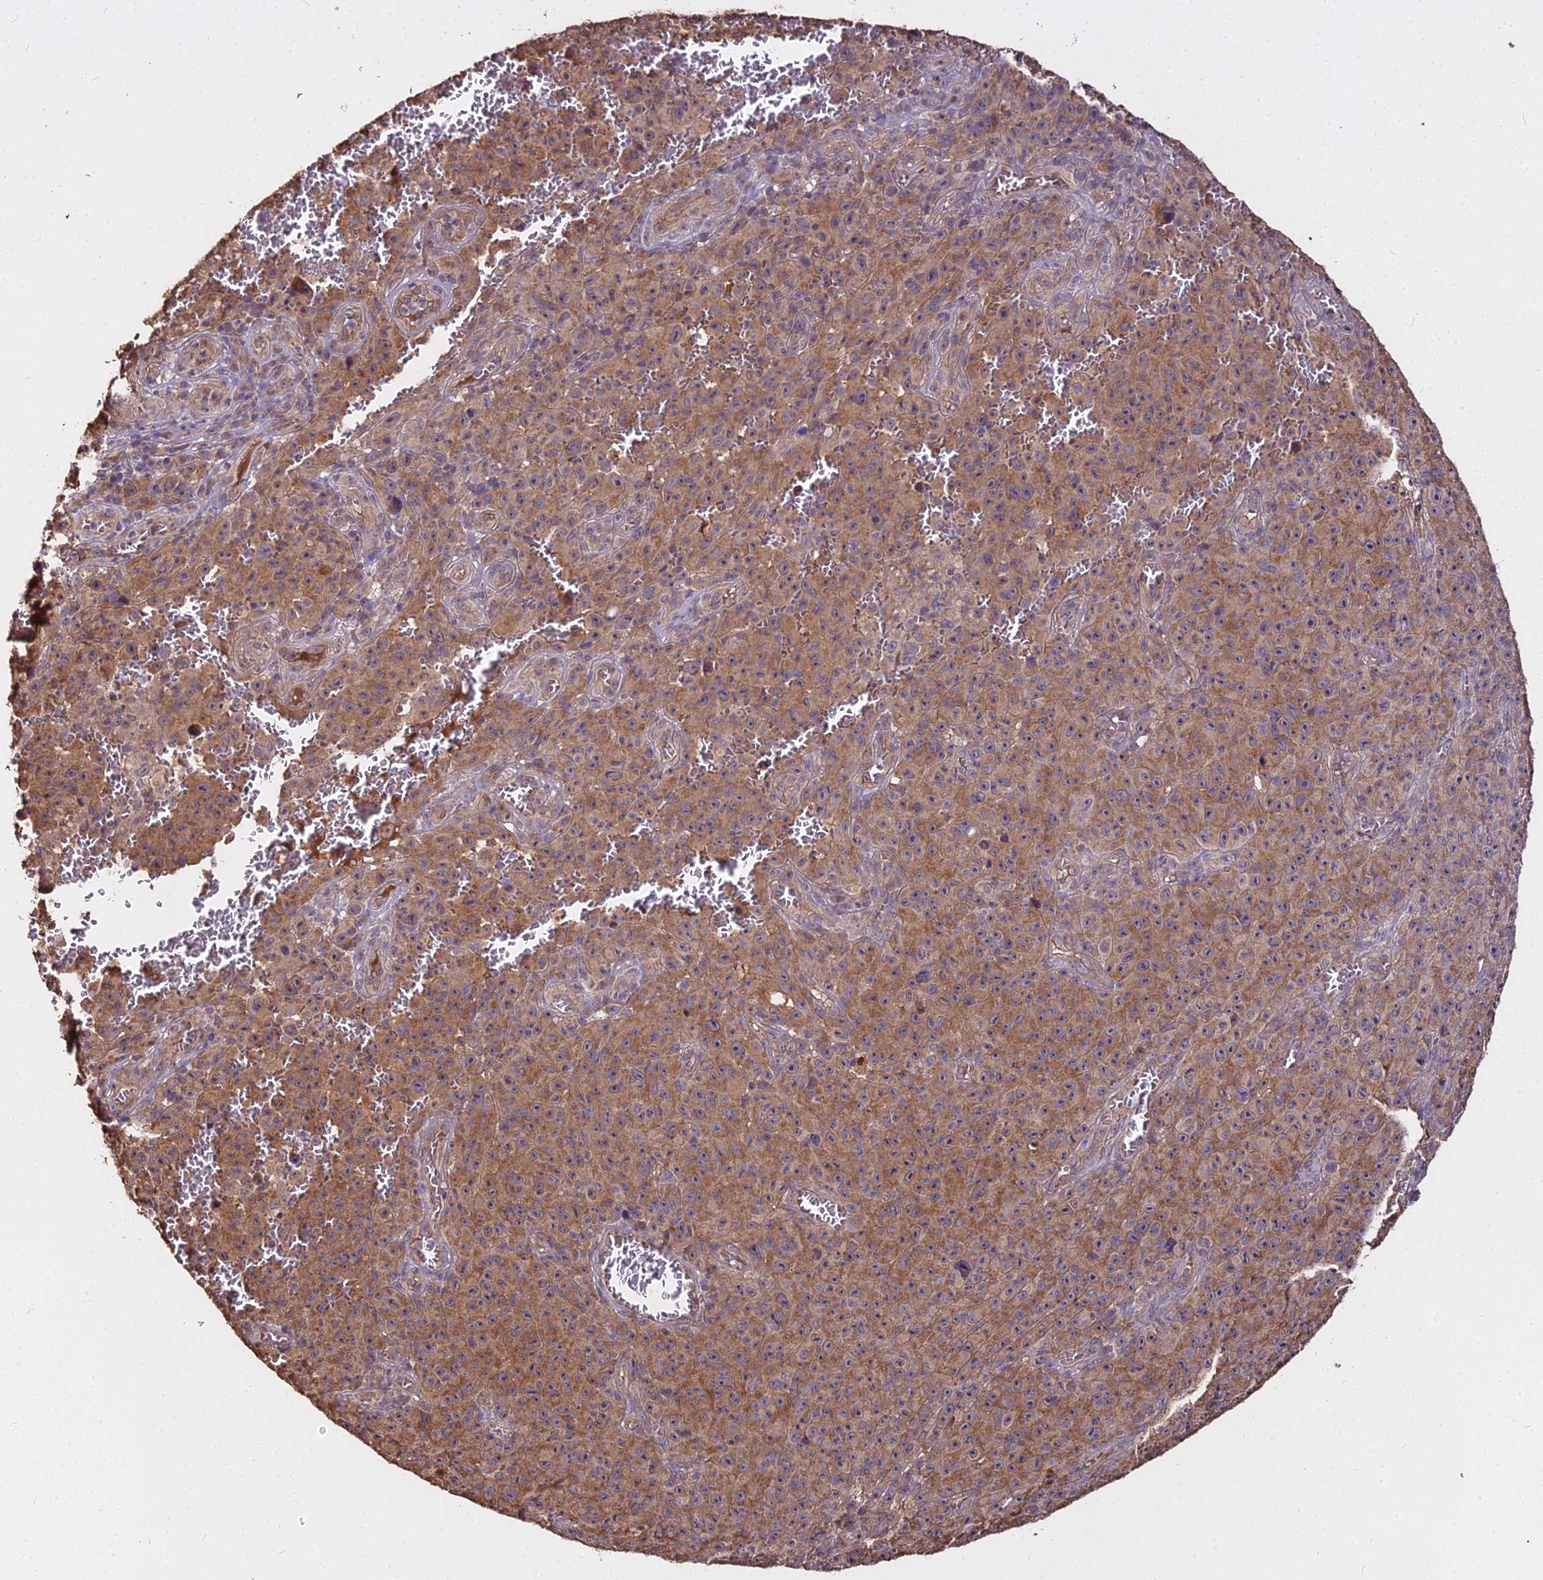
{"staining": {"intensity": "moderate", "quantity": ">75%", "location": "cytoplasmic/membranous"}, "tissue": "melanoma", "cell_type": "Tumor cells", "image_type": "cancer", "snomed": [{"axis": "morphology", "description": "Malignant melanoma, NOS"}, {"axis": "topography", "description": "Skin"}], "caption": "Protein analysis of melanoma tissue displays moderate cytoplasmic/membranous positivity in about >75% of tumor cells. (Stains: DAB (3,3'-diaminobenzidine) in brown, nuclei in blue, Microscopy: brightfield microscopy at high magnification).", "gene": "METTL13", "patient": {"sex": "female", "age": 82}}